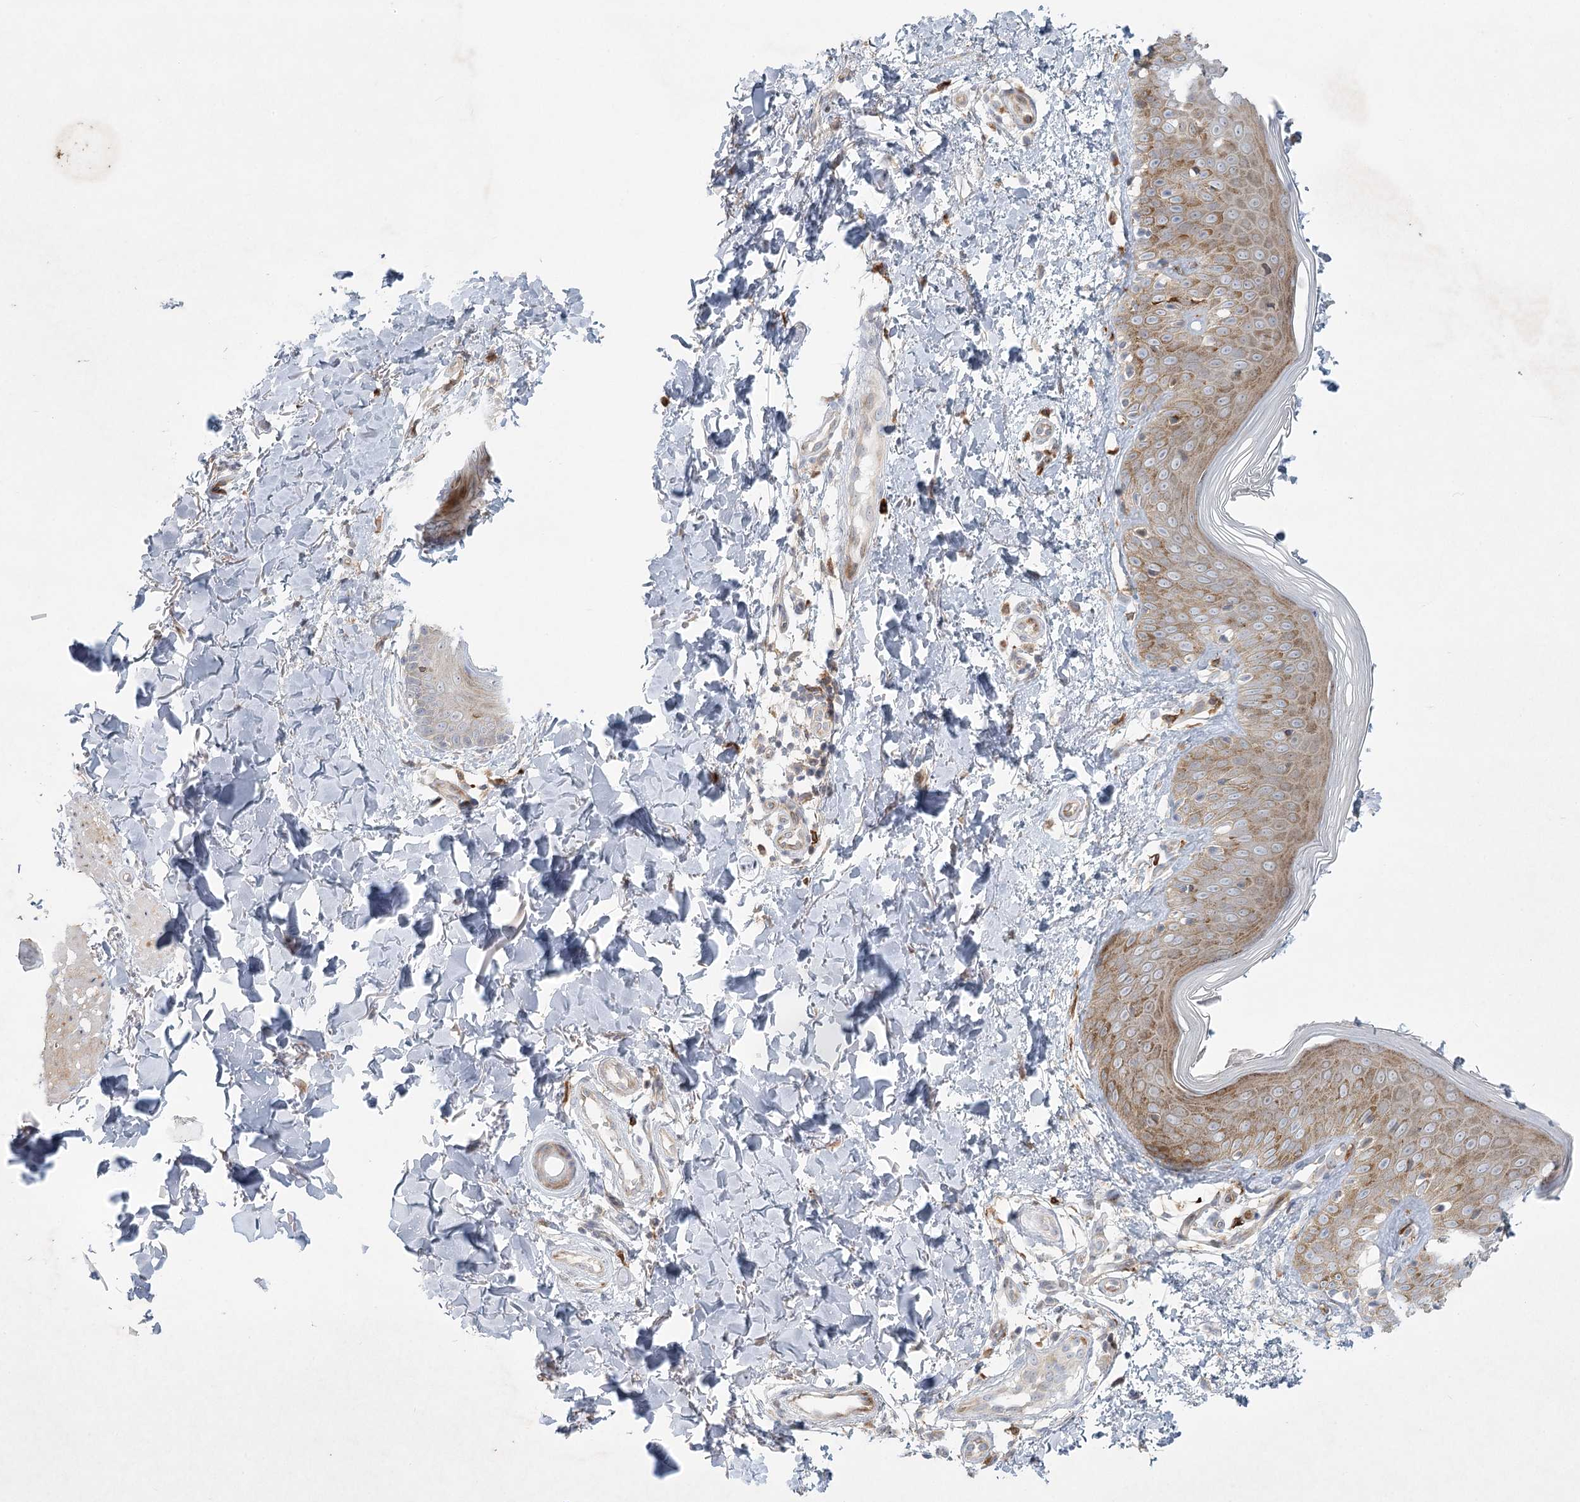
{"staining": {"intensity": "moderate", "quantity": "25%-75%", "location": "cytoplasmic/membranous"}, "tissue": "skin", "cell_type": "Fibroblasts", "image_type": "normal", "snomed": [{"axis": "morphology", "description": "Normal tissue, NOS"}, {"axis": "topography", "description": "Skin"}], "caption": "This photomicrograph demonstrates immunohistochemistry (IHC) staining of benign human skin, with medium moderate cytoplasmic/membranous staining in about 25%-75% of fibroblasts.", "gene": "FAM110C", "patient": {"sex": "male", "age": 37}}